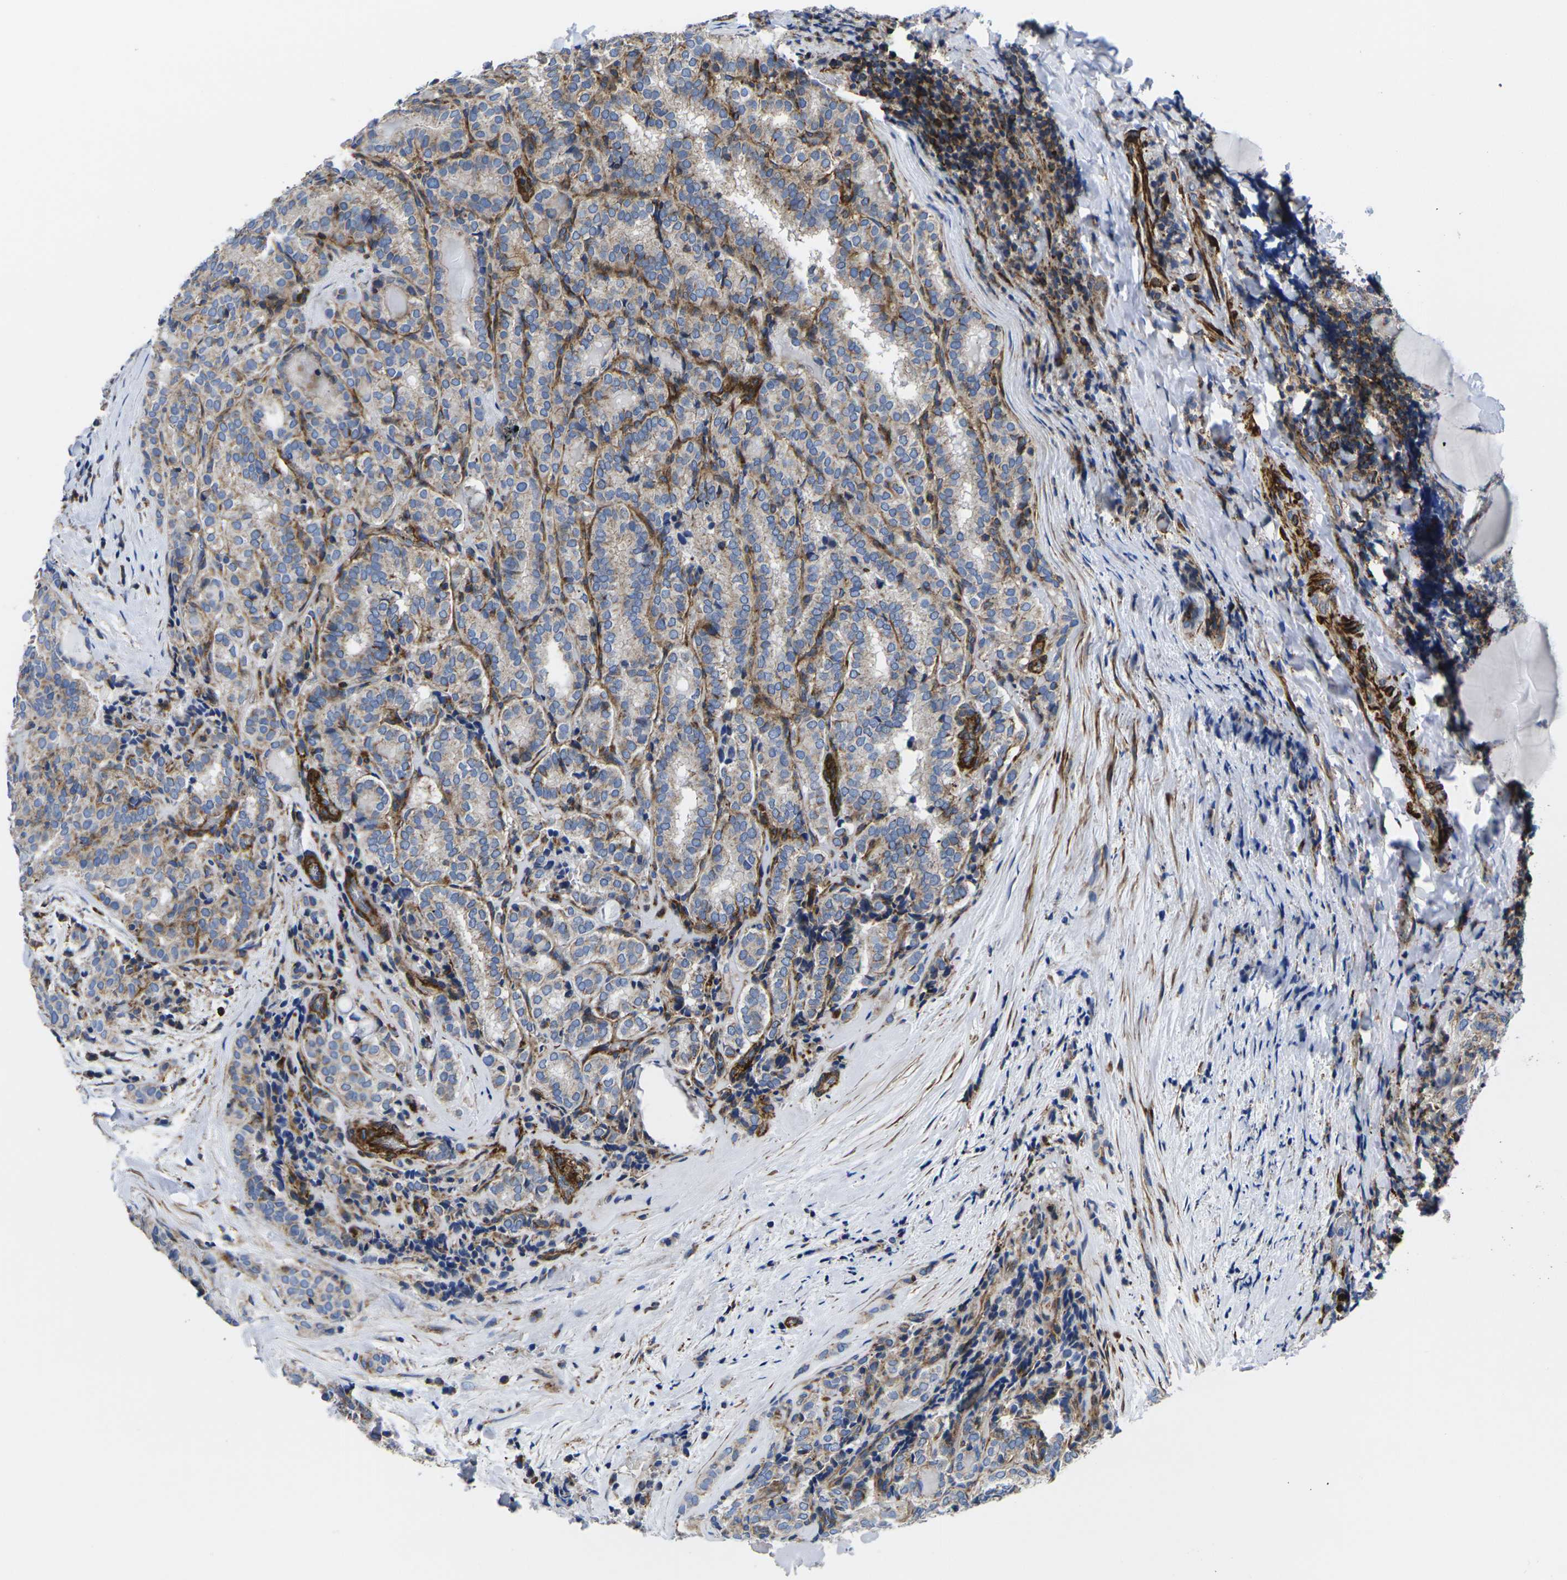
{"staining": {"intensity": "weak", "quantity": ">75%", "location": "cytoplasmic/membranous"}, "tissue": "thyroid cancer", "cell_type": "Tumor cells", "image_type": "cancer", "snomed": [{"axis": "morphology", "description": "Normal tissue, NOS"}, {"axis": "morphology", "description": "Papillary adenocarcinoma, NOS"}, {"axis": "topography", "description": "Thyroid gland"}], "caption": "Protein analysis of thyroid cancer tissue shows weak cytoplasmic/membranous staining in approximately >75% of tumor cells.", "gene": "GPR4", "patient": {"sex": "female", "age": 30}}